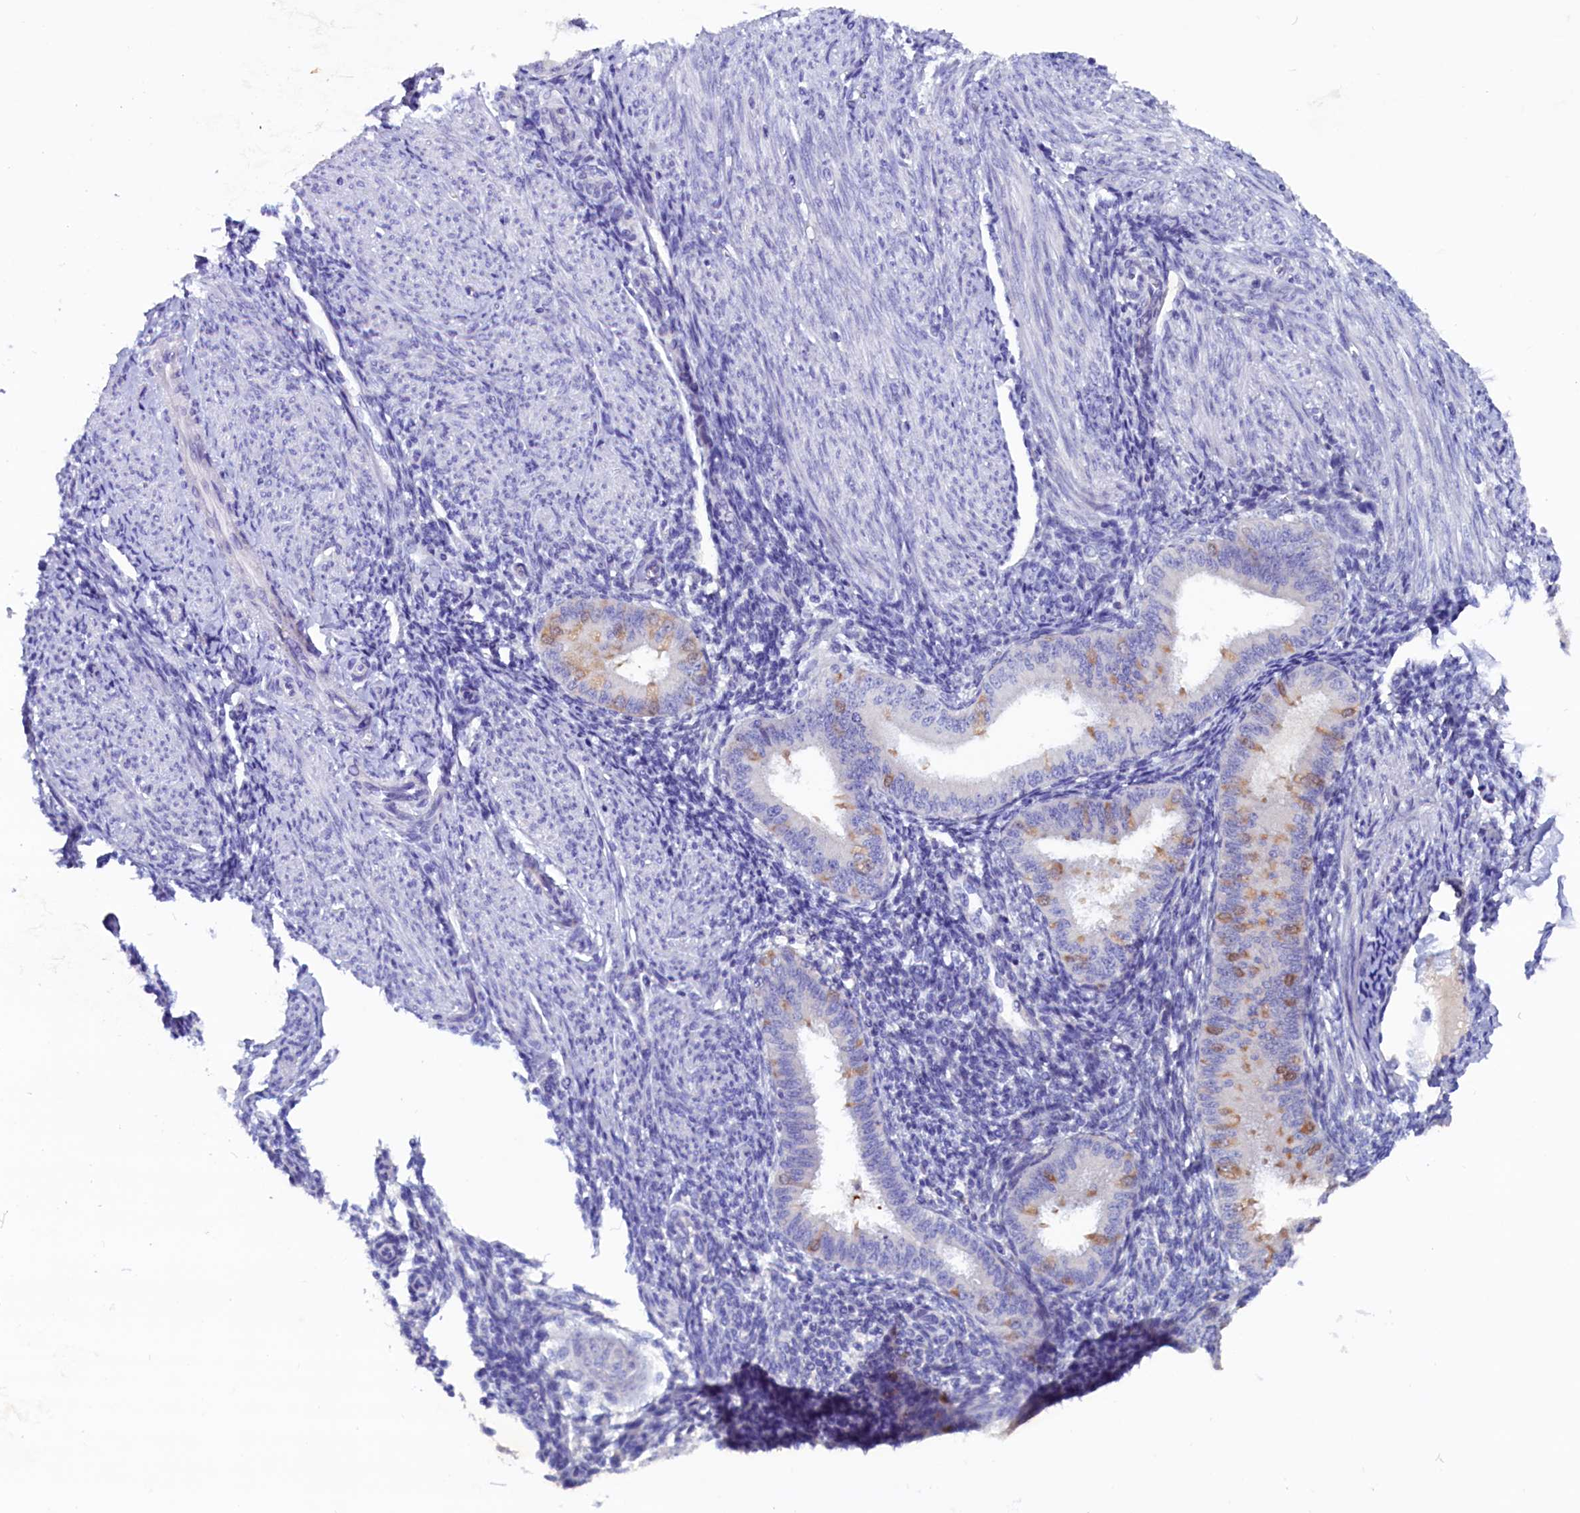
{"staining": {"intensity": "negative", "quantity": "none", "location": "none"}, "tissue": "endometrium", "cell_type": "Cells in endometrial stroma", "image_type": "normal", "snomed": [{"axis": "morphology", "description": "Normal tissue, NOS"}, {"axis": "topography", "description": "Uterus"}, {"axis": "topography", "description": "Endometrium"}], "caption": "A micrograph of human endometrium is negative for staining in cells in endometrial stroma.", "gene": "CCBE1", "patient": {"sex": "female", "age": 48}}